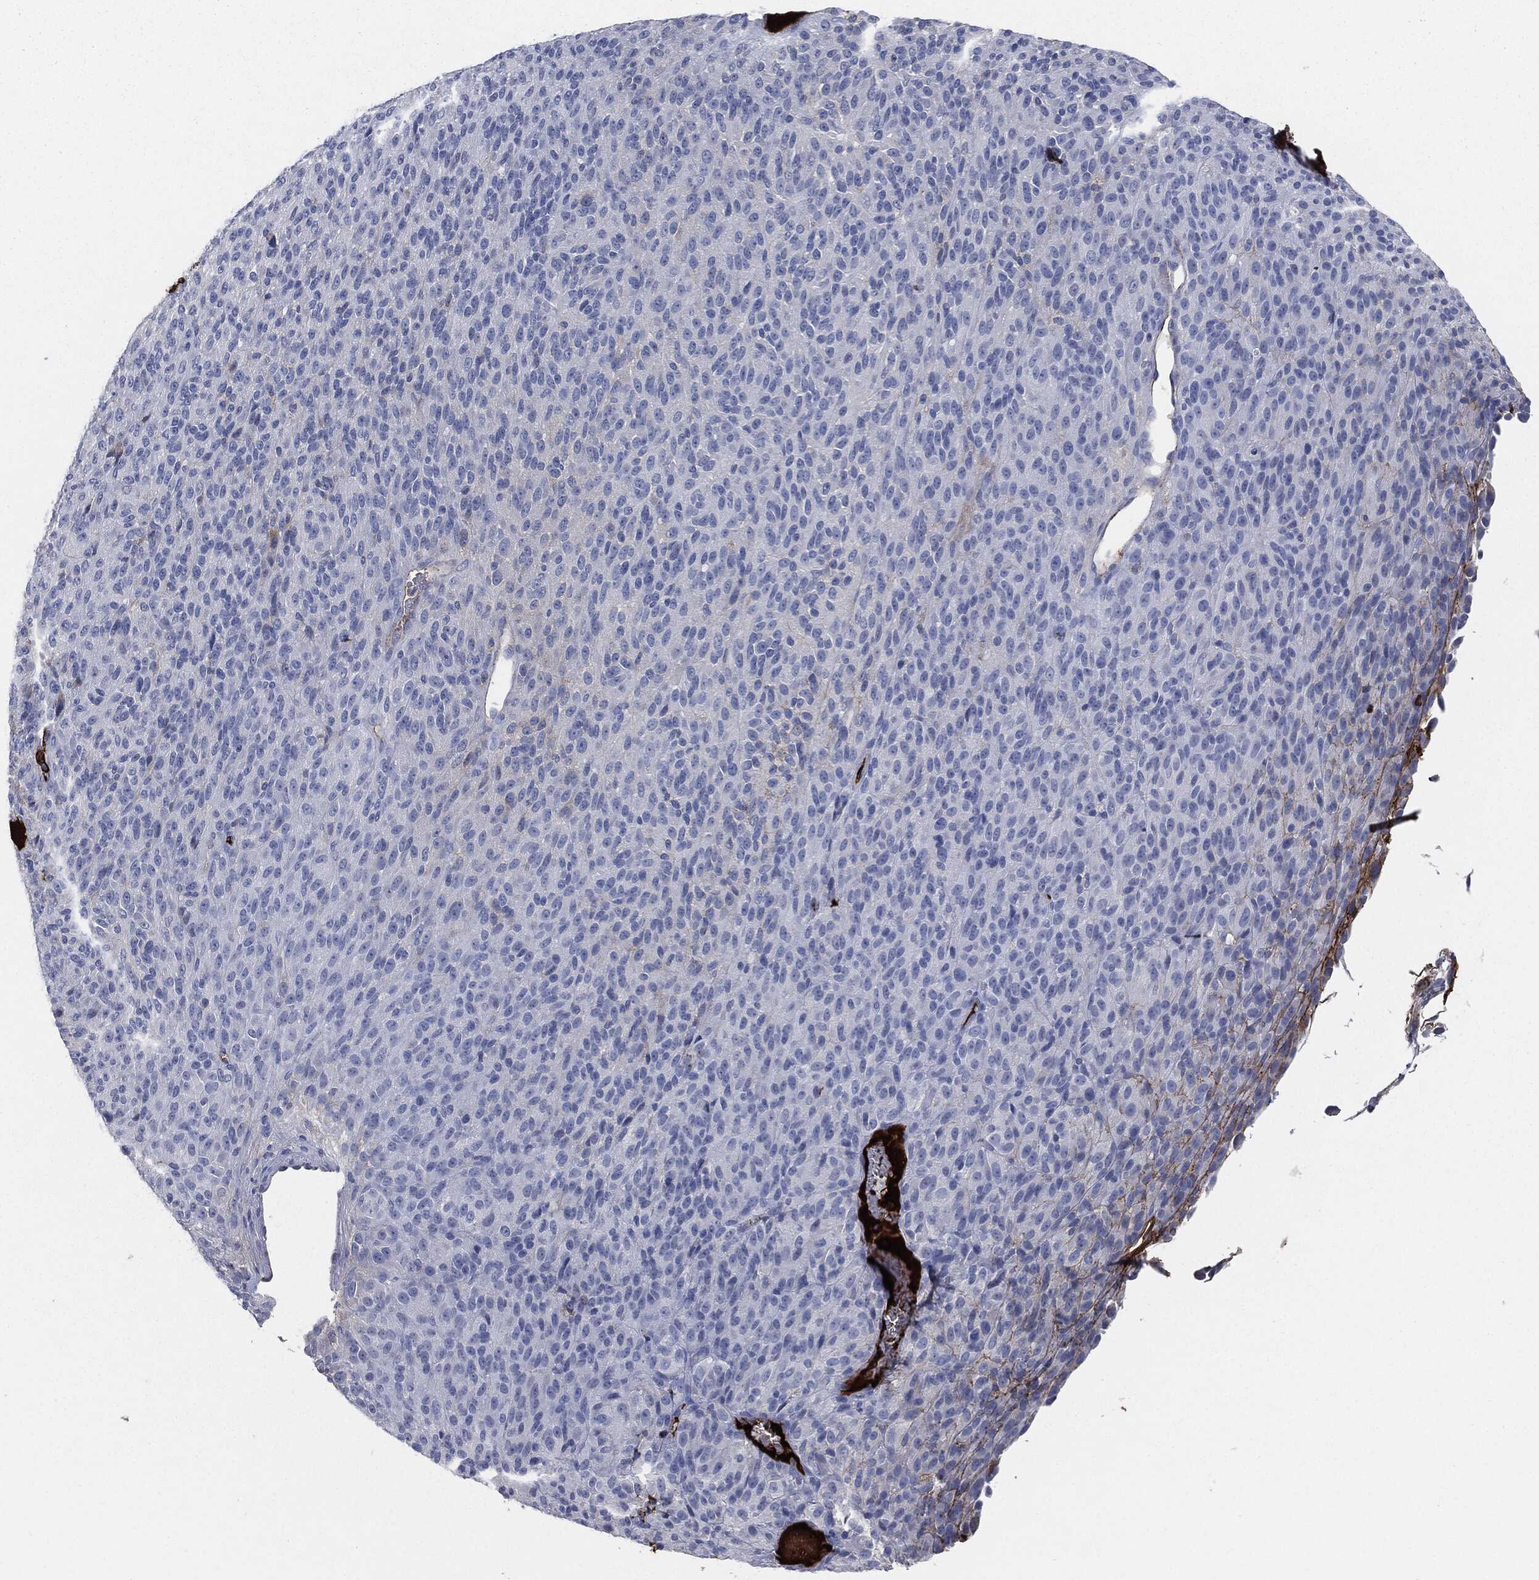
{"staining": {"intensity": "moderate", "quantity": "<25%", "location": "cytoplasmic/membranous"}, "tissue": "melanoma", "cell_type": "Tumor cells", "image_type": "cancer", "snomed": [{"axis": "morphology", "description": "Malignant melanoma, Metastatic site"}, {"axis": "topography", "description": "Brain"}], "caption": "Brown immunohistochemical staining in human melanoma displays moderate cytoplasmic/membranous staining in approximately <25% of tumor cells. (IHC, brightfield microscopy, high magnification).", "gene": "APOB", "patient": {"sex": "female", "age": 56}}